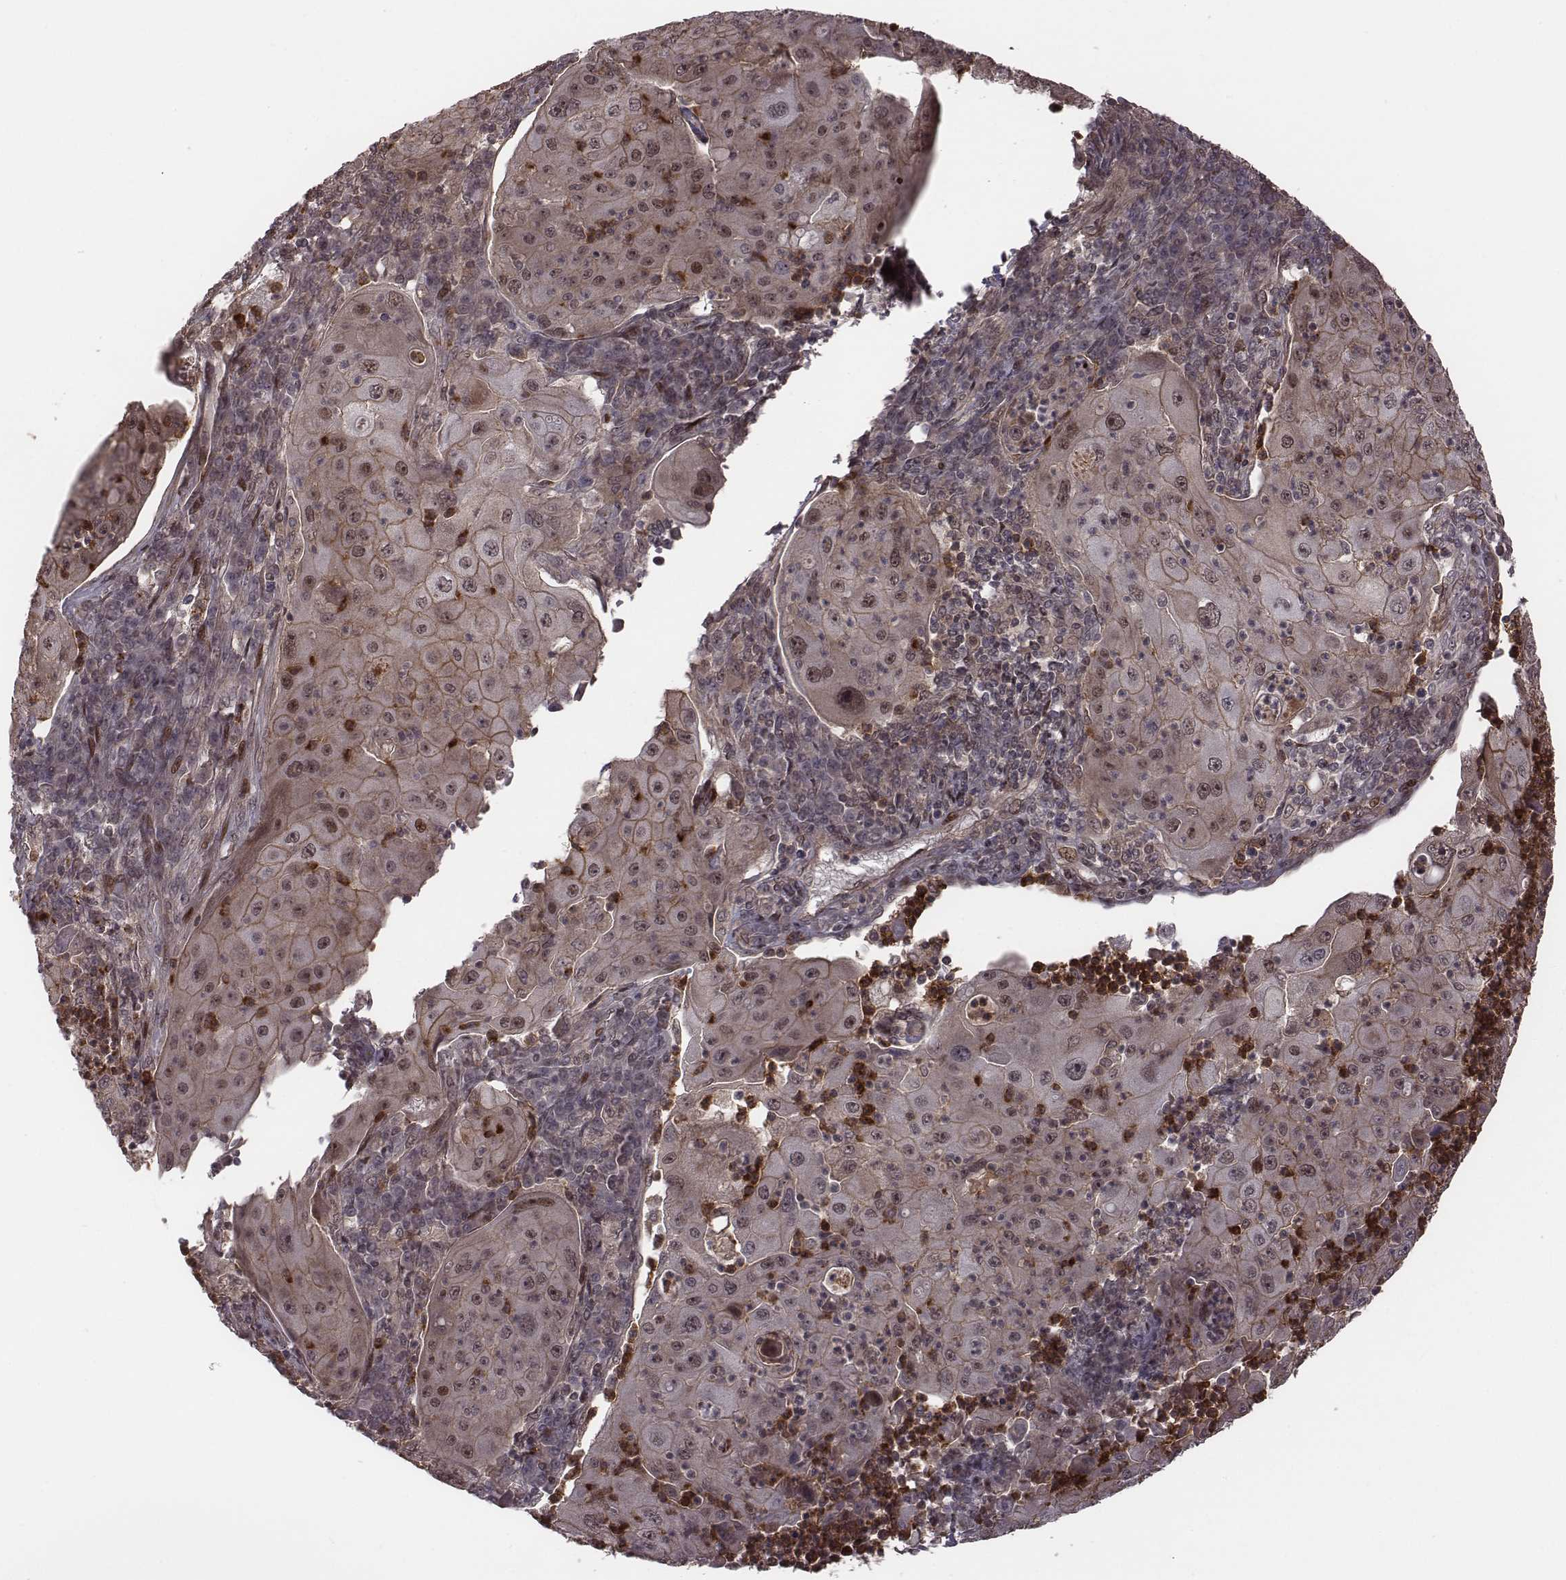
{"staining": {"intensity": "weak", "quantity": "25%-75%", "location": "cytoplasmic/membranous,nuclear"}, "tissue": "lung cancer", "cell_type": "Tumor cells", "image_type": "cancer", "snomed": [{"axis": "morphology", "description": "Squamous cell carcinoma, NOS"}, {"axis": "topography", "description": "Lung"}], "caption": "IHC image of squamous cell carcinoma (lung) stained for a protein (brown), which shows low levels of weak cytoplasmic/membranous and nuclear expression in approximately 25%-75% of tumor cells.", "gene": "RPL3", "patient": {"sex": "female", "age": 59}}